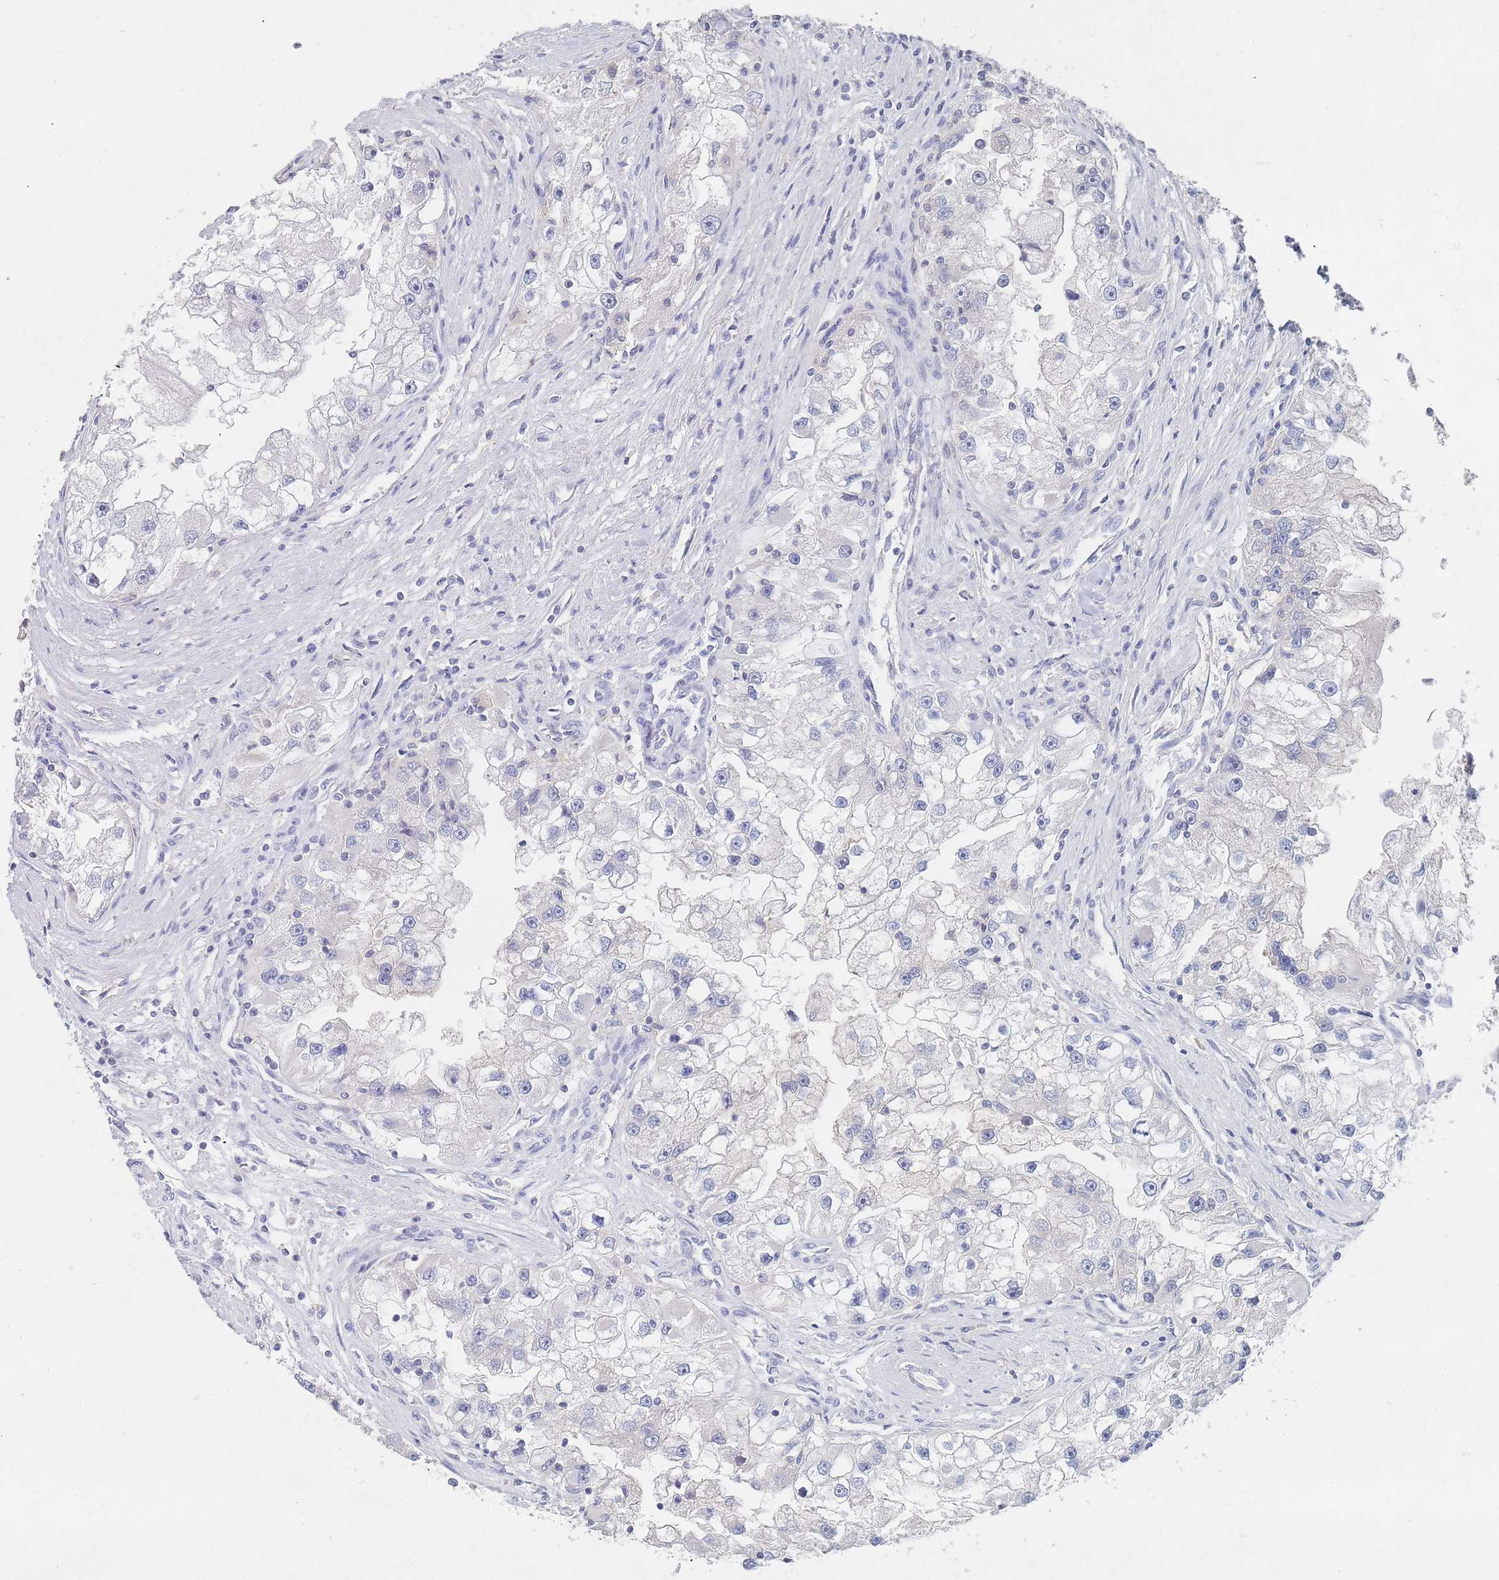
{"staining": {"intensity": "negative", "quantity": "none", "location": "none"}, "tissue": "renal cancer", "cell_type": "Tumor cells", "image_type": "cancer", "snomed": [{"axis": "morphology", "description": "Adenocarcinoma, NOS"}, {"axis": "topography", "description": "Kidney"}], "caption": "This is a image of IHC staining of renal adenocarcinoma, which shows no staining in tumor cells.", "gene": "PPP6C", "patient": {"sex": "male", "age": 63}}